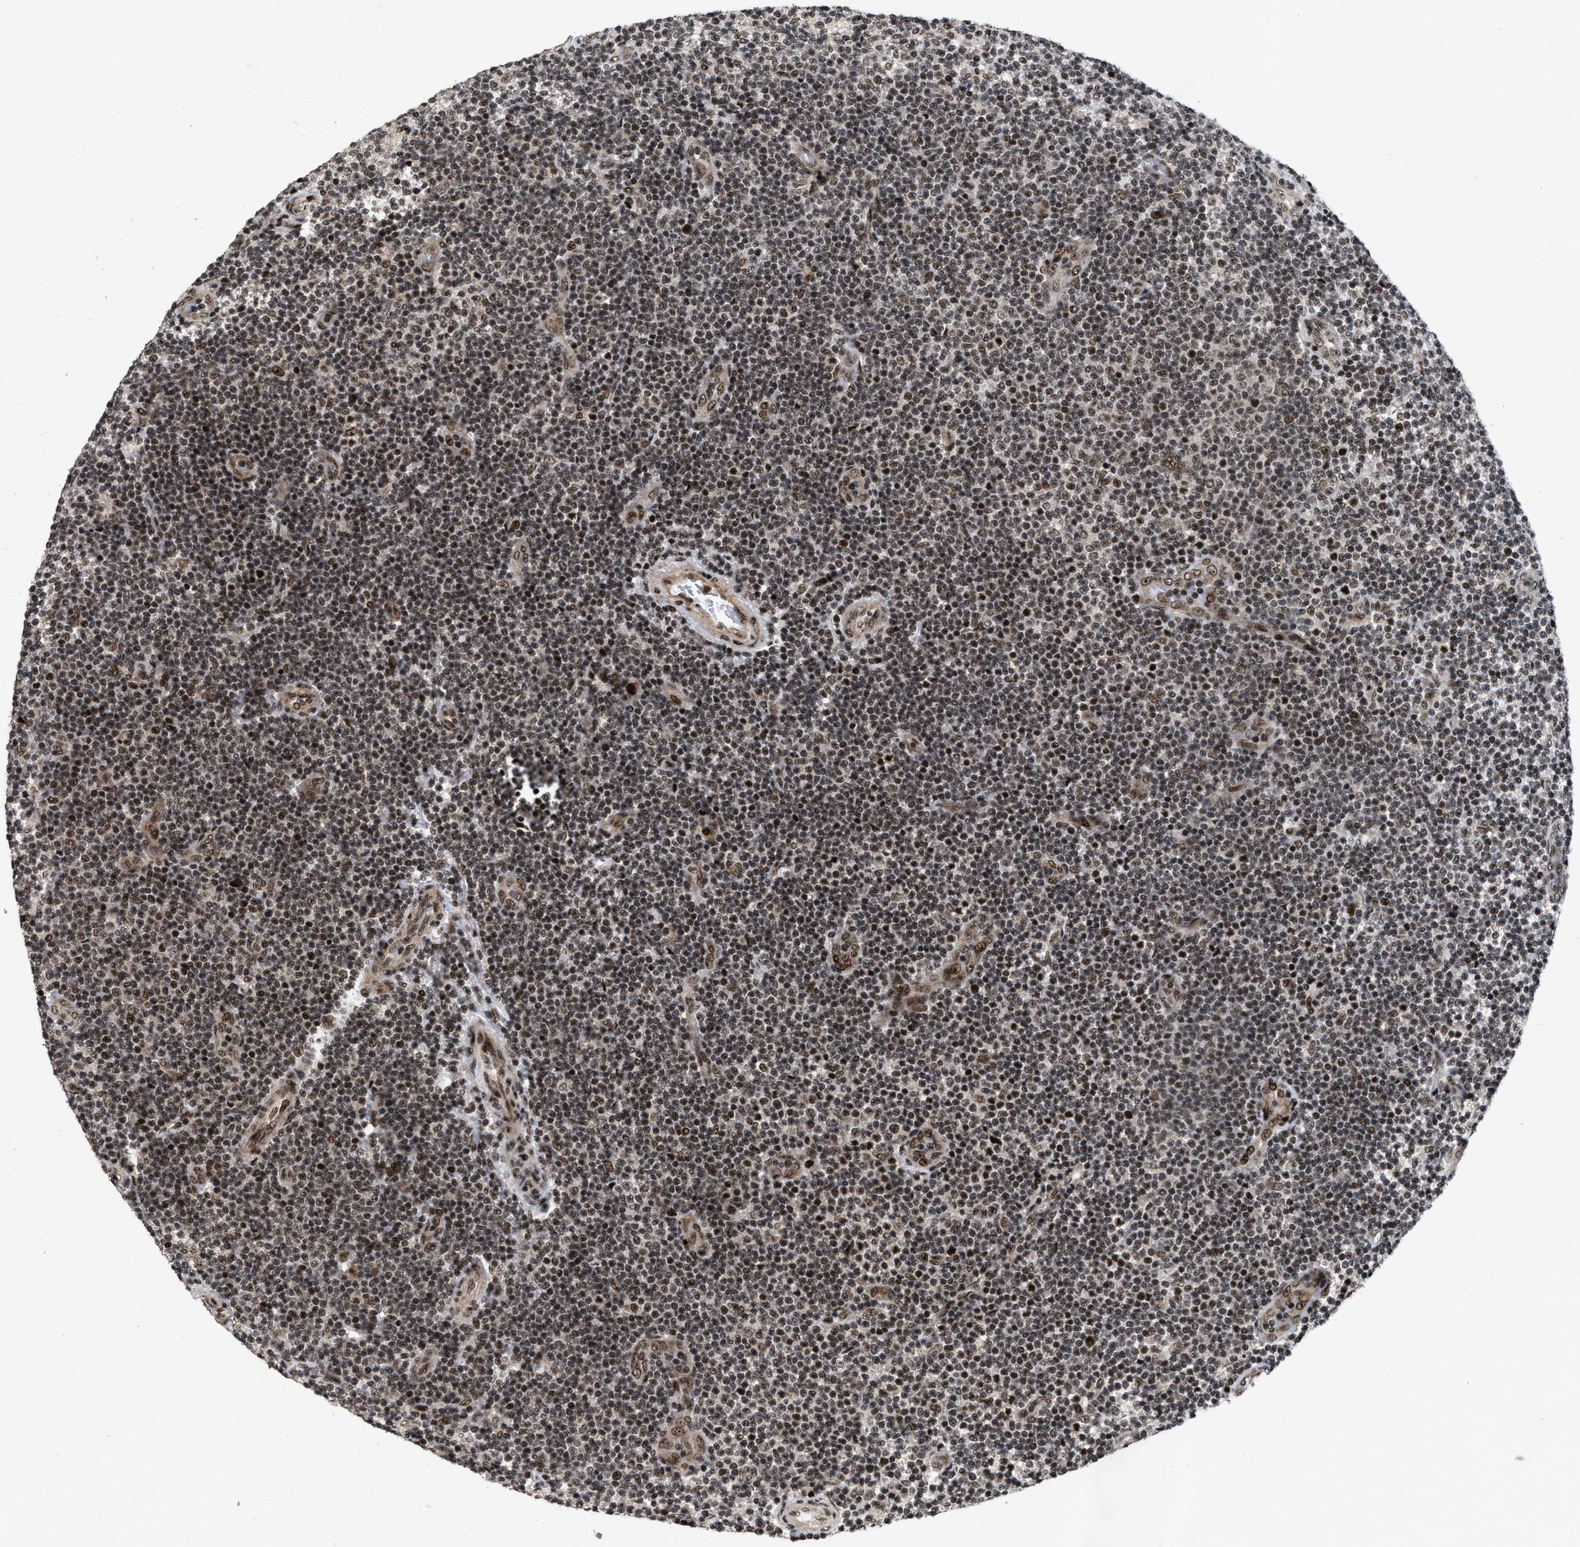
{"staining": {"intensity": "moderate", "quantity": ">75%", "location": "nuclear"}, "tissue": "lymphoma", "cell_type": "Tumor cells", "image_type": "cancer", "snomed": [{"axis": "morphology", "description": "Malignant lymphoma, non-Hodgkin's type, Low grade"}, {"axis": "topography", "description": "Lymph node"}], "caption": "Protein staining shows moderate nuclear expression in approximately >75% of tumor cells in lymphoma.", "gene": "WIZ", "patient": {"sex": "male", "age": 83}}